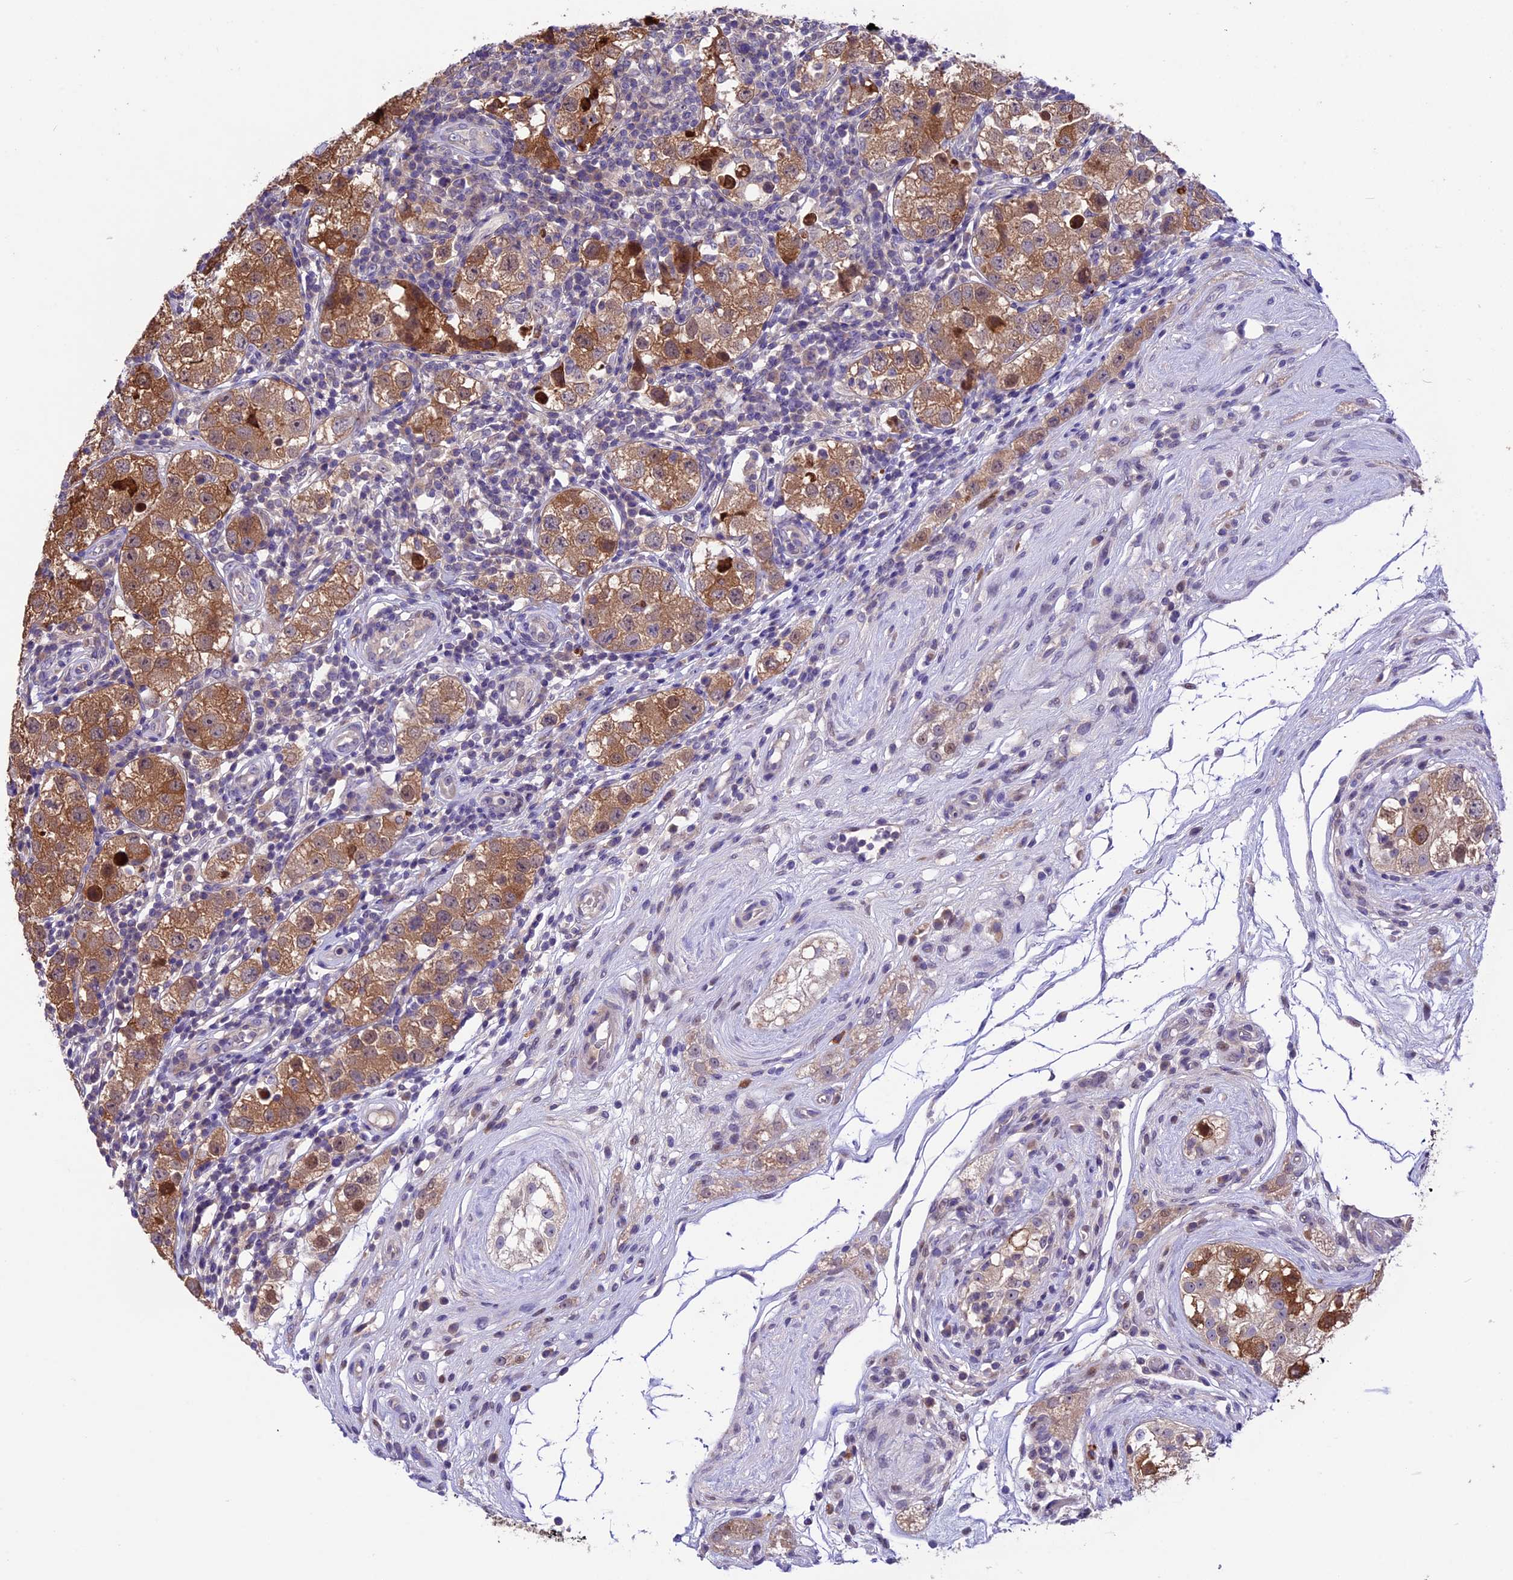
{"staining": {"intensity": "moderate", "quantity": ">75%", "location": "cytoplasmic/membranous"}, "tissue": "testis cancer", "cell_type": "Tumor cells", "image_type": "cancer", "snomed": [{"axis": "morphology", "description": "Seminoma, NOS"}, {"axis": "topography", "description": "Testis"}], "caption": "High-magnification brightfield microscopy of seminoma (testis) stained with DAB (3,3'-diaminobenzidine) (brown) and counterstained with hematoxylin (blue). tumor cells exhibit moderate cytoplasmic/membranous positivity is present in about>75% of cells.", "gene": "XKR7", "patient": {"sex": "male", "age": 34}}